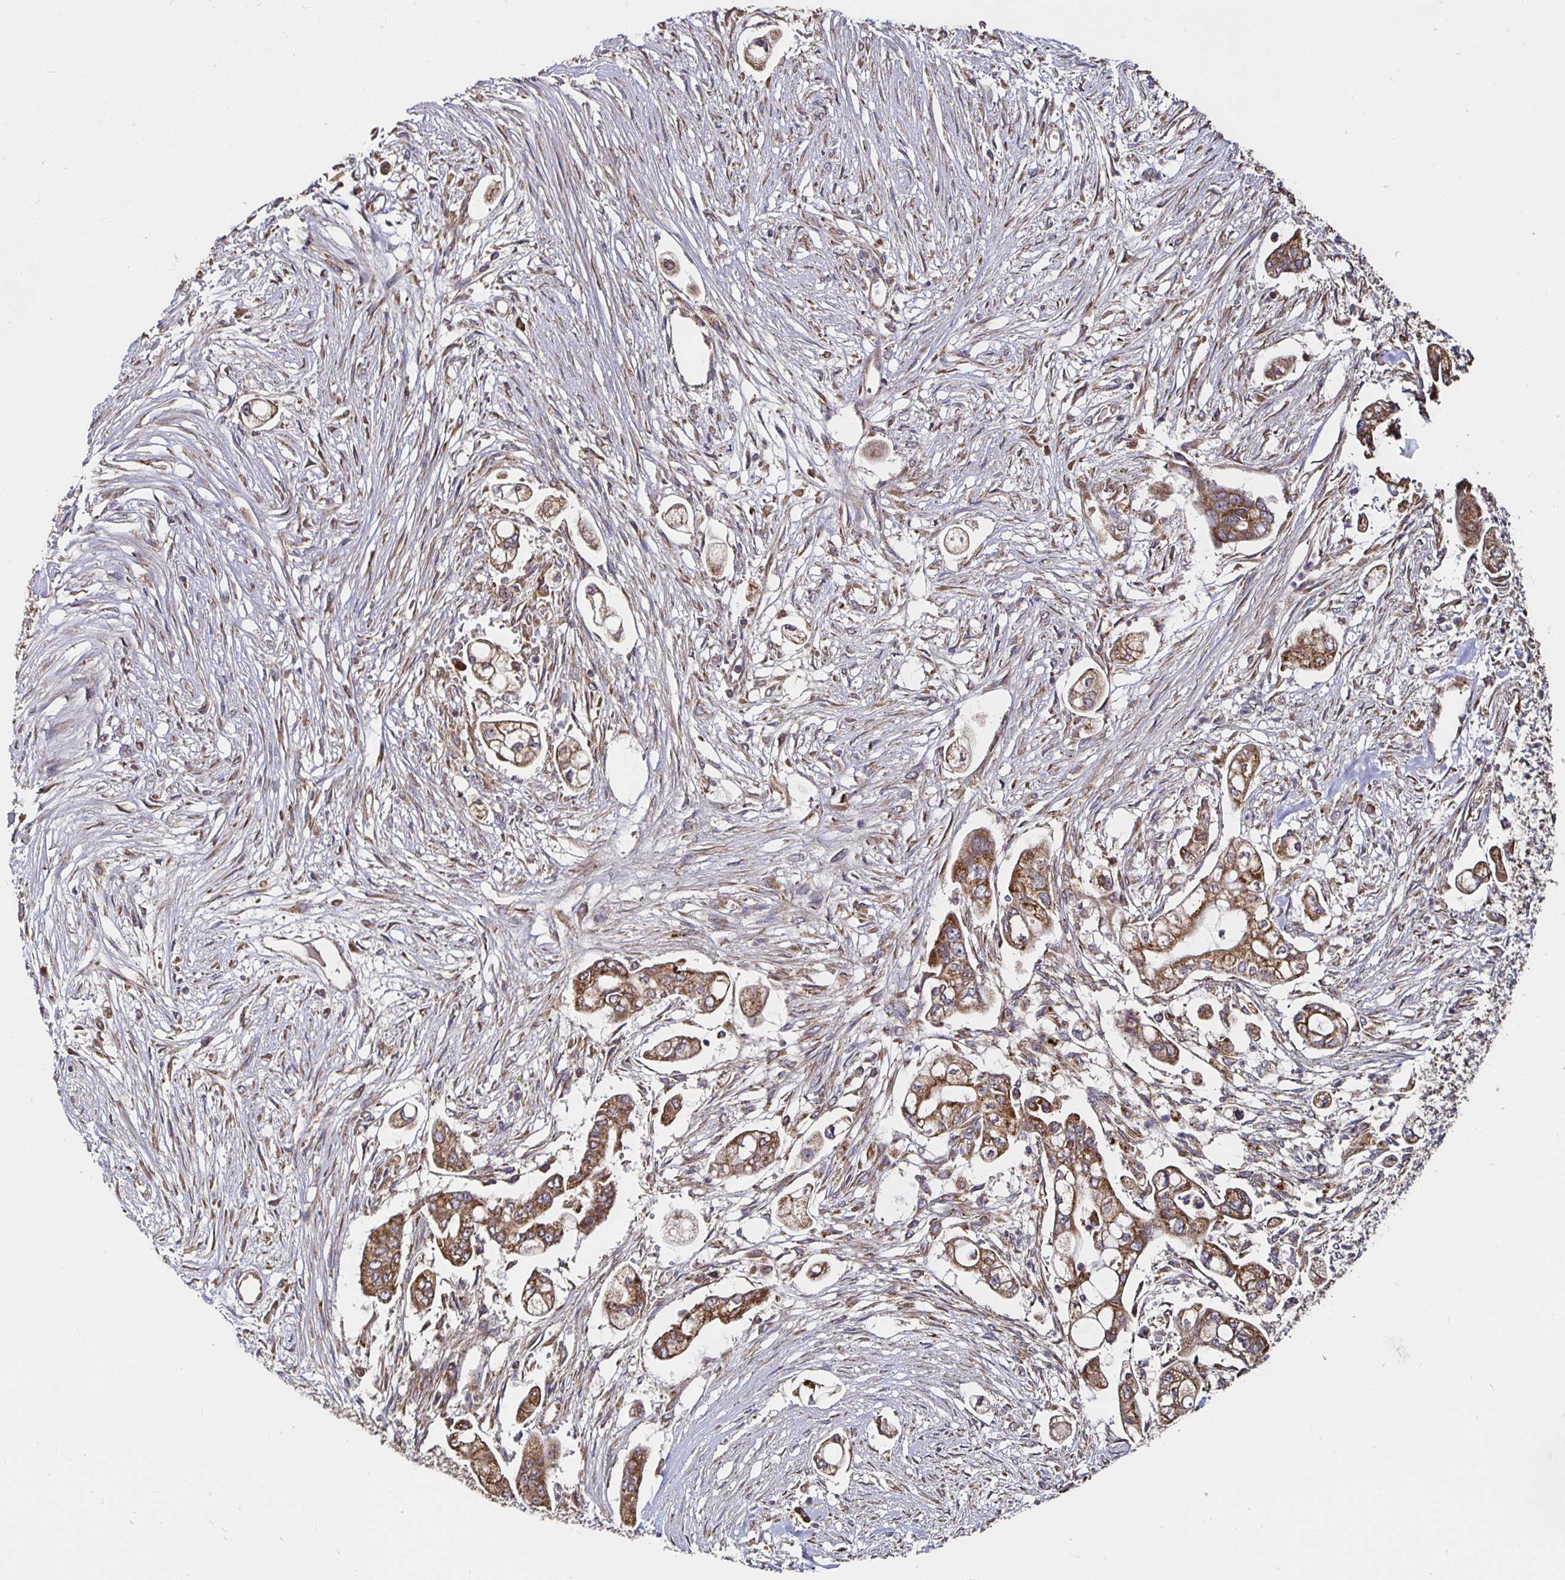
{"staining": {"intensity": "moderate", "quantity": ">75%", "location": "cytoplasmic/membranous"}, "tissue": "pancreatic cancer", "cell_type": "Tumor cells", "image_type": "cancer", "snomed": [{"axis": "morphology", "description": "Adenocarcinoma, NOS"}, {"axis": "topography", "description": "Pancreas"}], "caption": "Human pancreatic adenocarcinoma stained with a brown dye exhibits moderate cytoplasmic/membranous positive expression in approximately >75% of tumor cells.", "gene": "MLST8", "patient": {"sex": "female", "age": 69}}